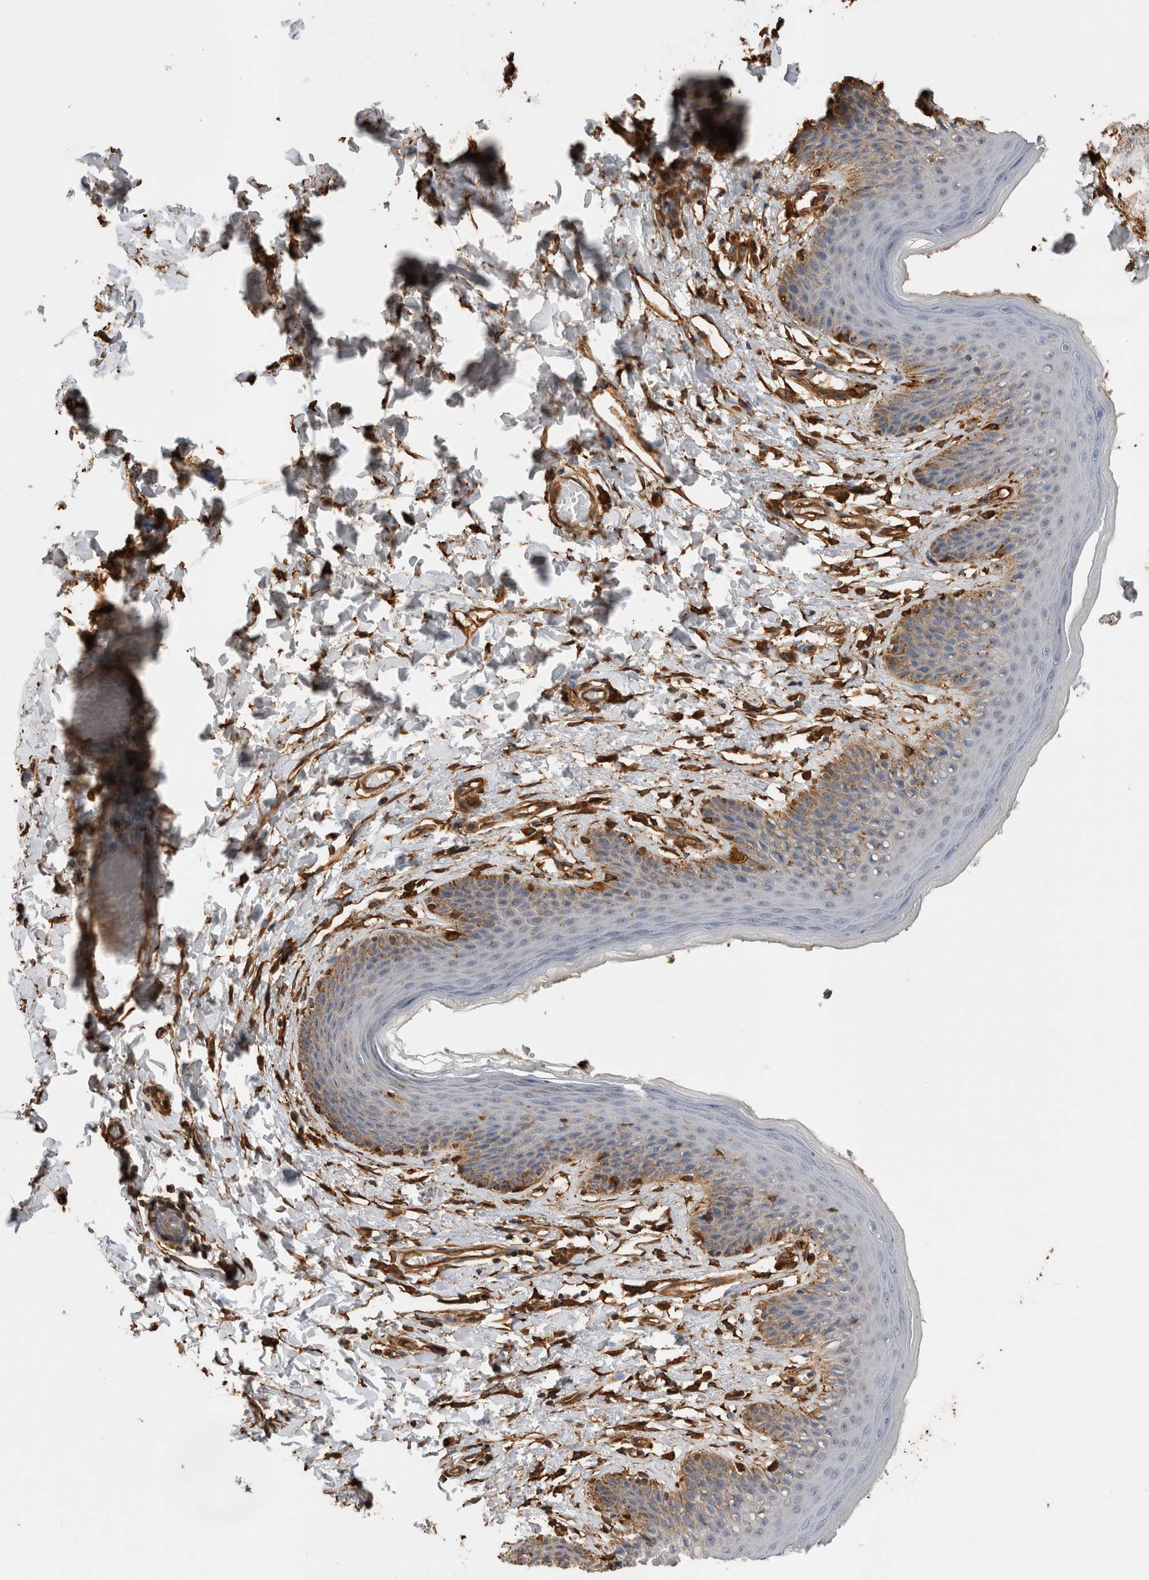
{"staining": {"intensity": "moderate", "quantity": "<25%", "location": "cytoplasmic/membranous"}, "tissue": "skin", "cell_type": "Epidermal cells", "image_type": "normal", "snomed": [{"axis": "morphology", "description": "Normal tissue, NOS"}, {"axis": "topography", "description": "Vulva"}], "caption": "Skin was stained to show a protein in brown. There is low levels of moderate cytoplasmic/membranous expression in about <25% of epidermal cells. The staining was performed using DAB (3,3'-diaminobenzidine), with brown indicating positive protein expression. Nuclei are stained blue with hematoxylin.", "gene": "ZNF397", "patient": {"sex": "female", "age": 66}}